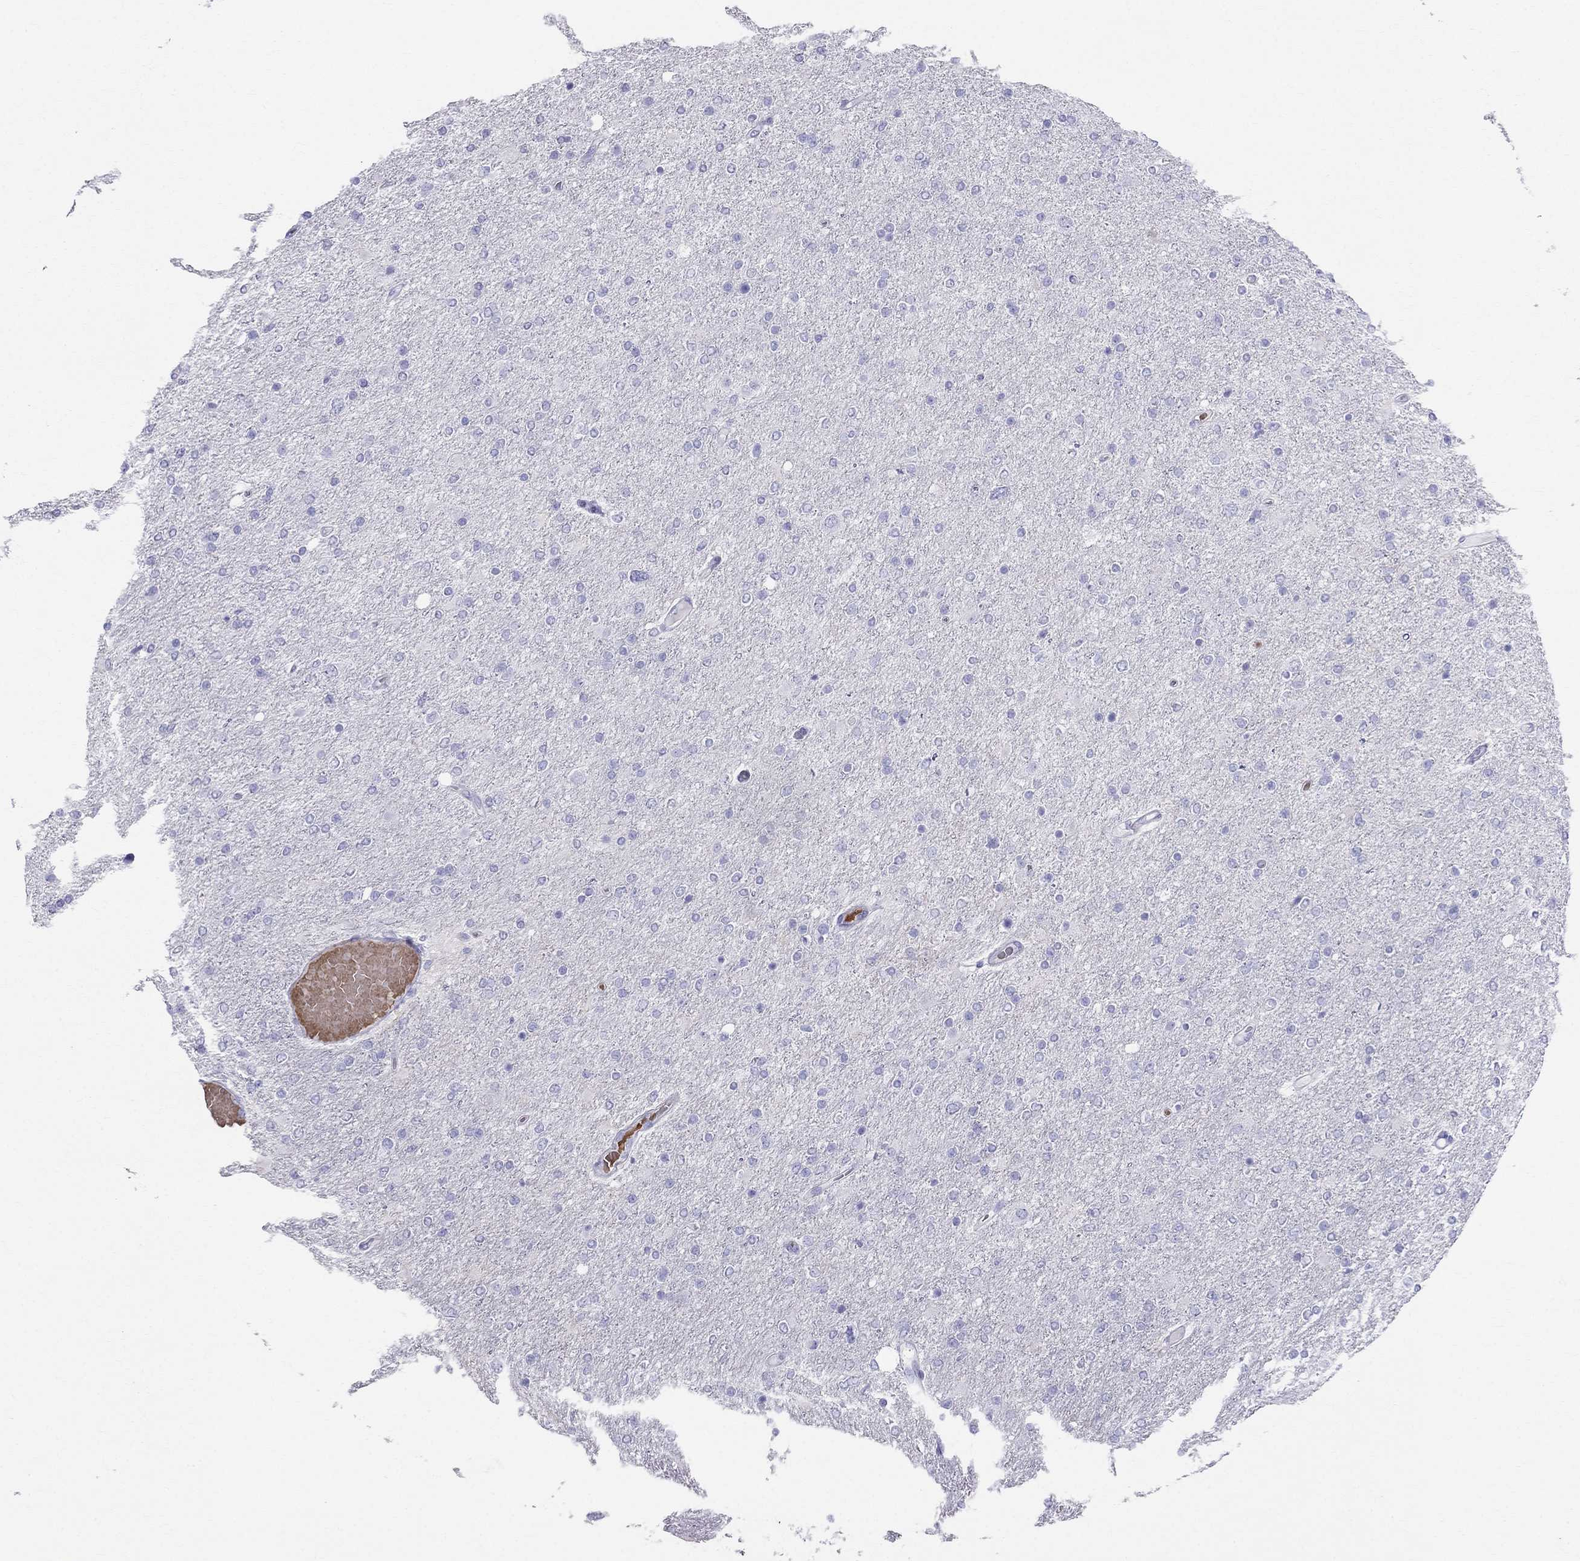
{"staining": {"intensity": "negative", "quantity": "none", "location": "none"}, "tissue": "glioma", "cell_type": "Tumor cells", "image_type": "cancer", "snomed": [{"axis": "morphology", "description": "Glioma, malignant, High grade"}, {"axis": "topography", "description": "Cerebral cortex"}], "caption": "Immunohistochemical staining of glioma shows no significant positivity in tumor cells.", "gene": "DNAAF6", "patient": {"sex": "male", "age": 70}}